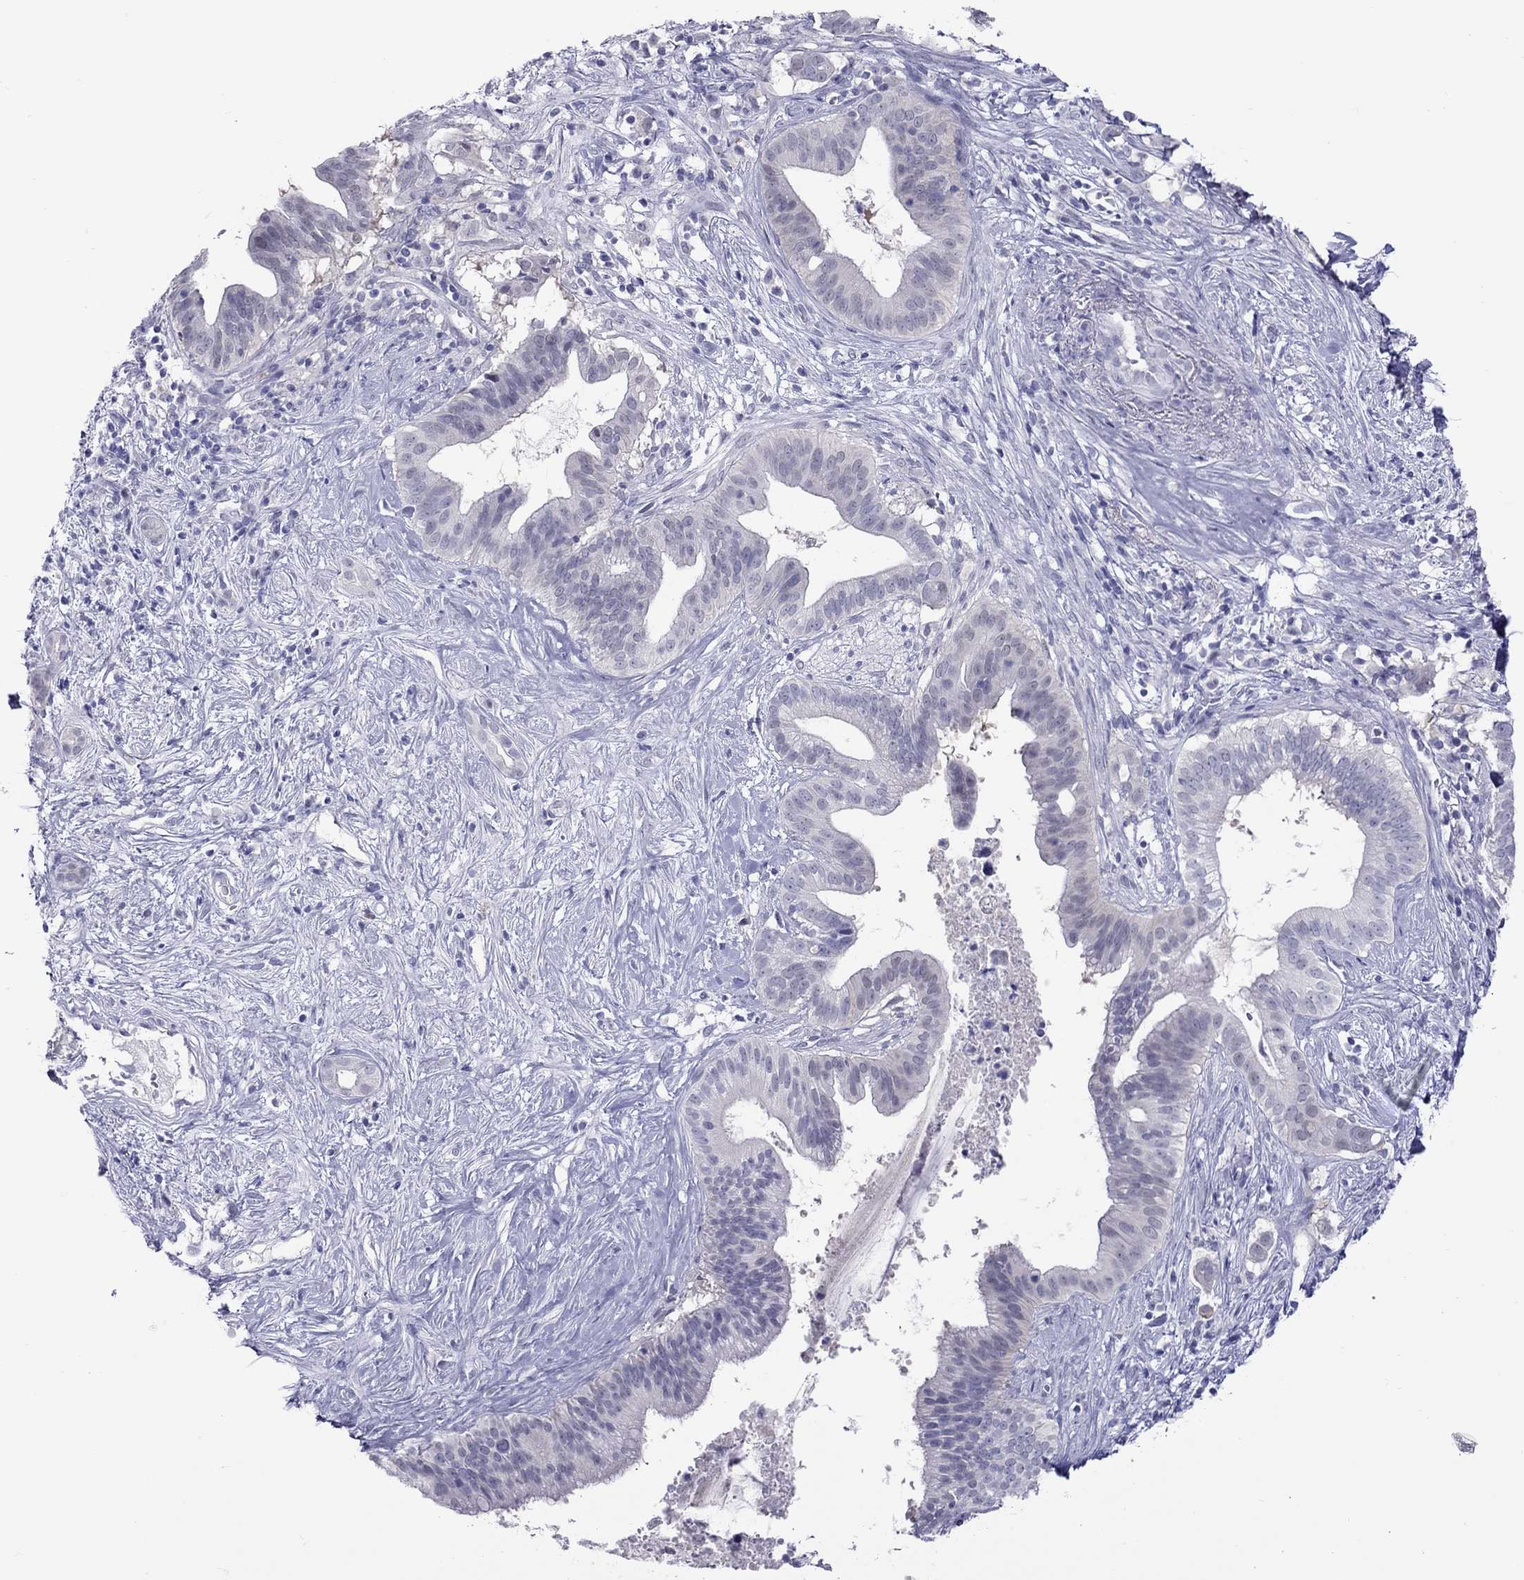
{"staining": {"intensity": "negative", "quantity": "none", "location": "none"}, "tissue": "pancreatic cancer", "cell_type": "Tumor cells", "image_type": "cancer", "snomed": [{"axis": "morphology", "description": "Adenocarcinoma, NOS"}, {"axis": "topography", "description": "Pancreas"}], "caption": "Pancreatic cancer was stained to show a protein in brown. There is no significant positivity in tumor cells.", "gene": "CHRNB3", "patient": {"sex": "male", "age": 61}}